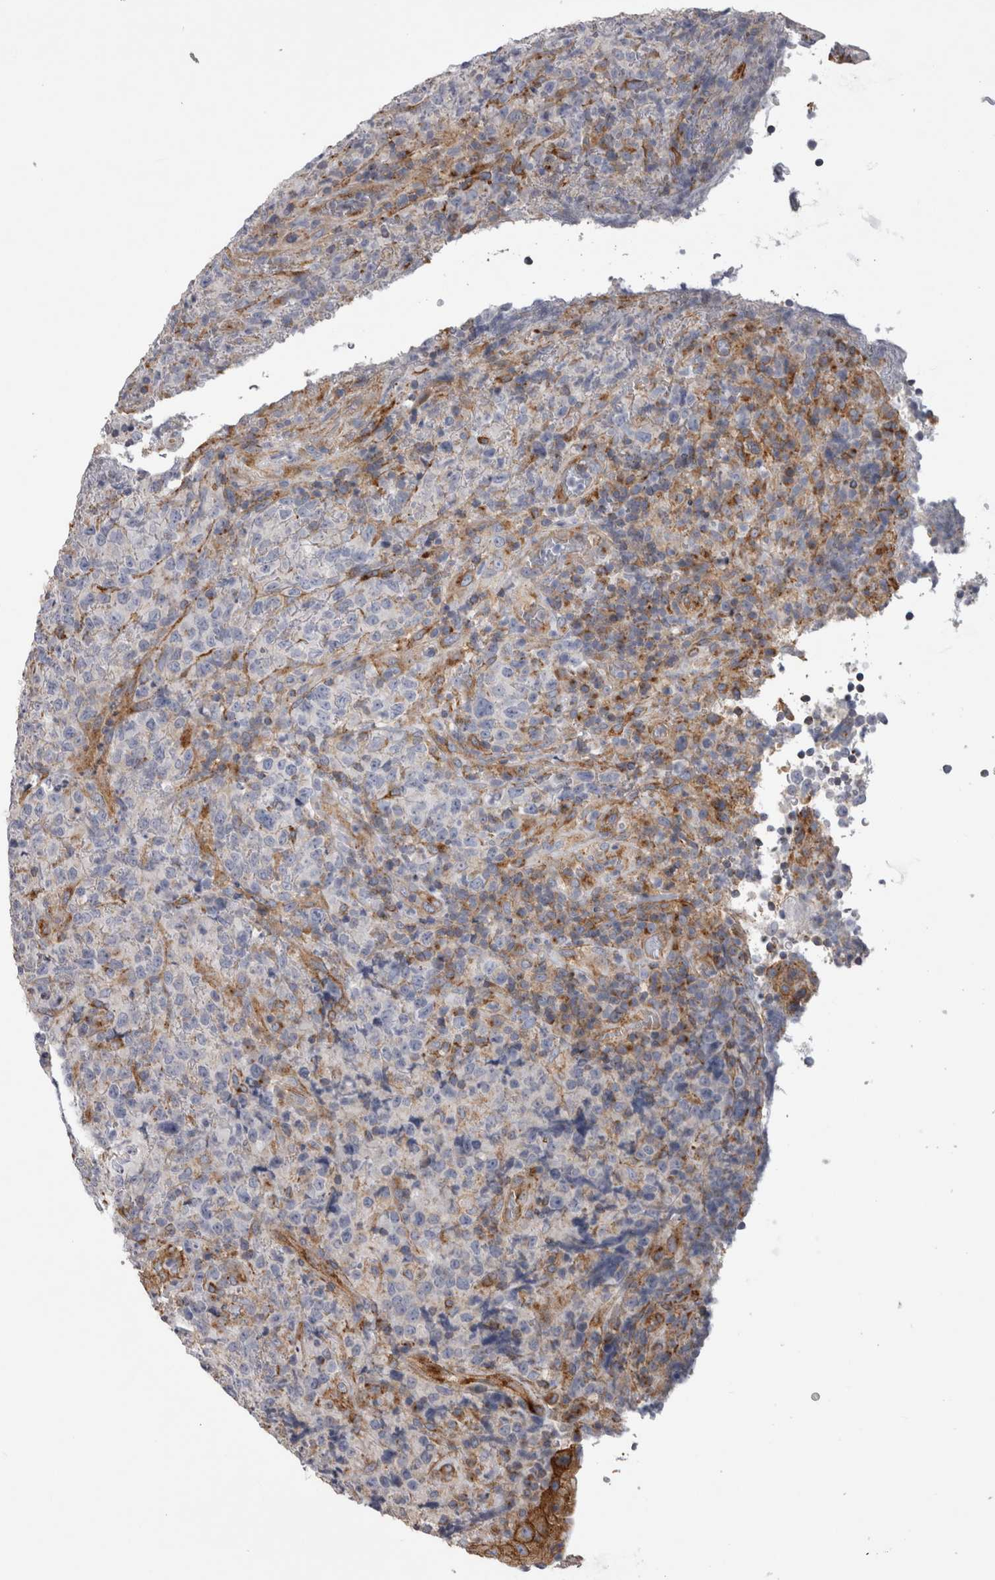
{"staining": {"intensity": "negative", "quantity": "none", "location": "none"}, "tissue": "lymphoma", "cell_type": "Tumor cells", "image_type": "cancer", "snomed": [{"axis": "morphology", "description": "Malignant lymphoma, non-Hodgkin's type, High grade"}, {"axis": "topography", "description": "Tonsil"}], "caption": "High-grade malignant lymphoma, non-Hodgkin's type was stained to show a protein in brown. There is no significant expression in tumor cells. (DAB immunohistochemistry with hematoxylin counter stain).", "gene": "ATXN3", "patient": {"sex": "female", "age": 36}}